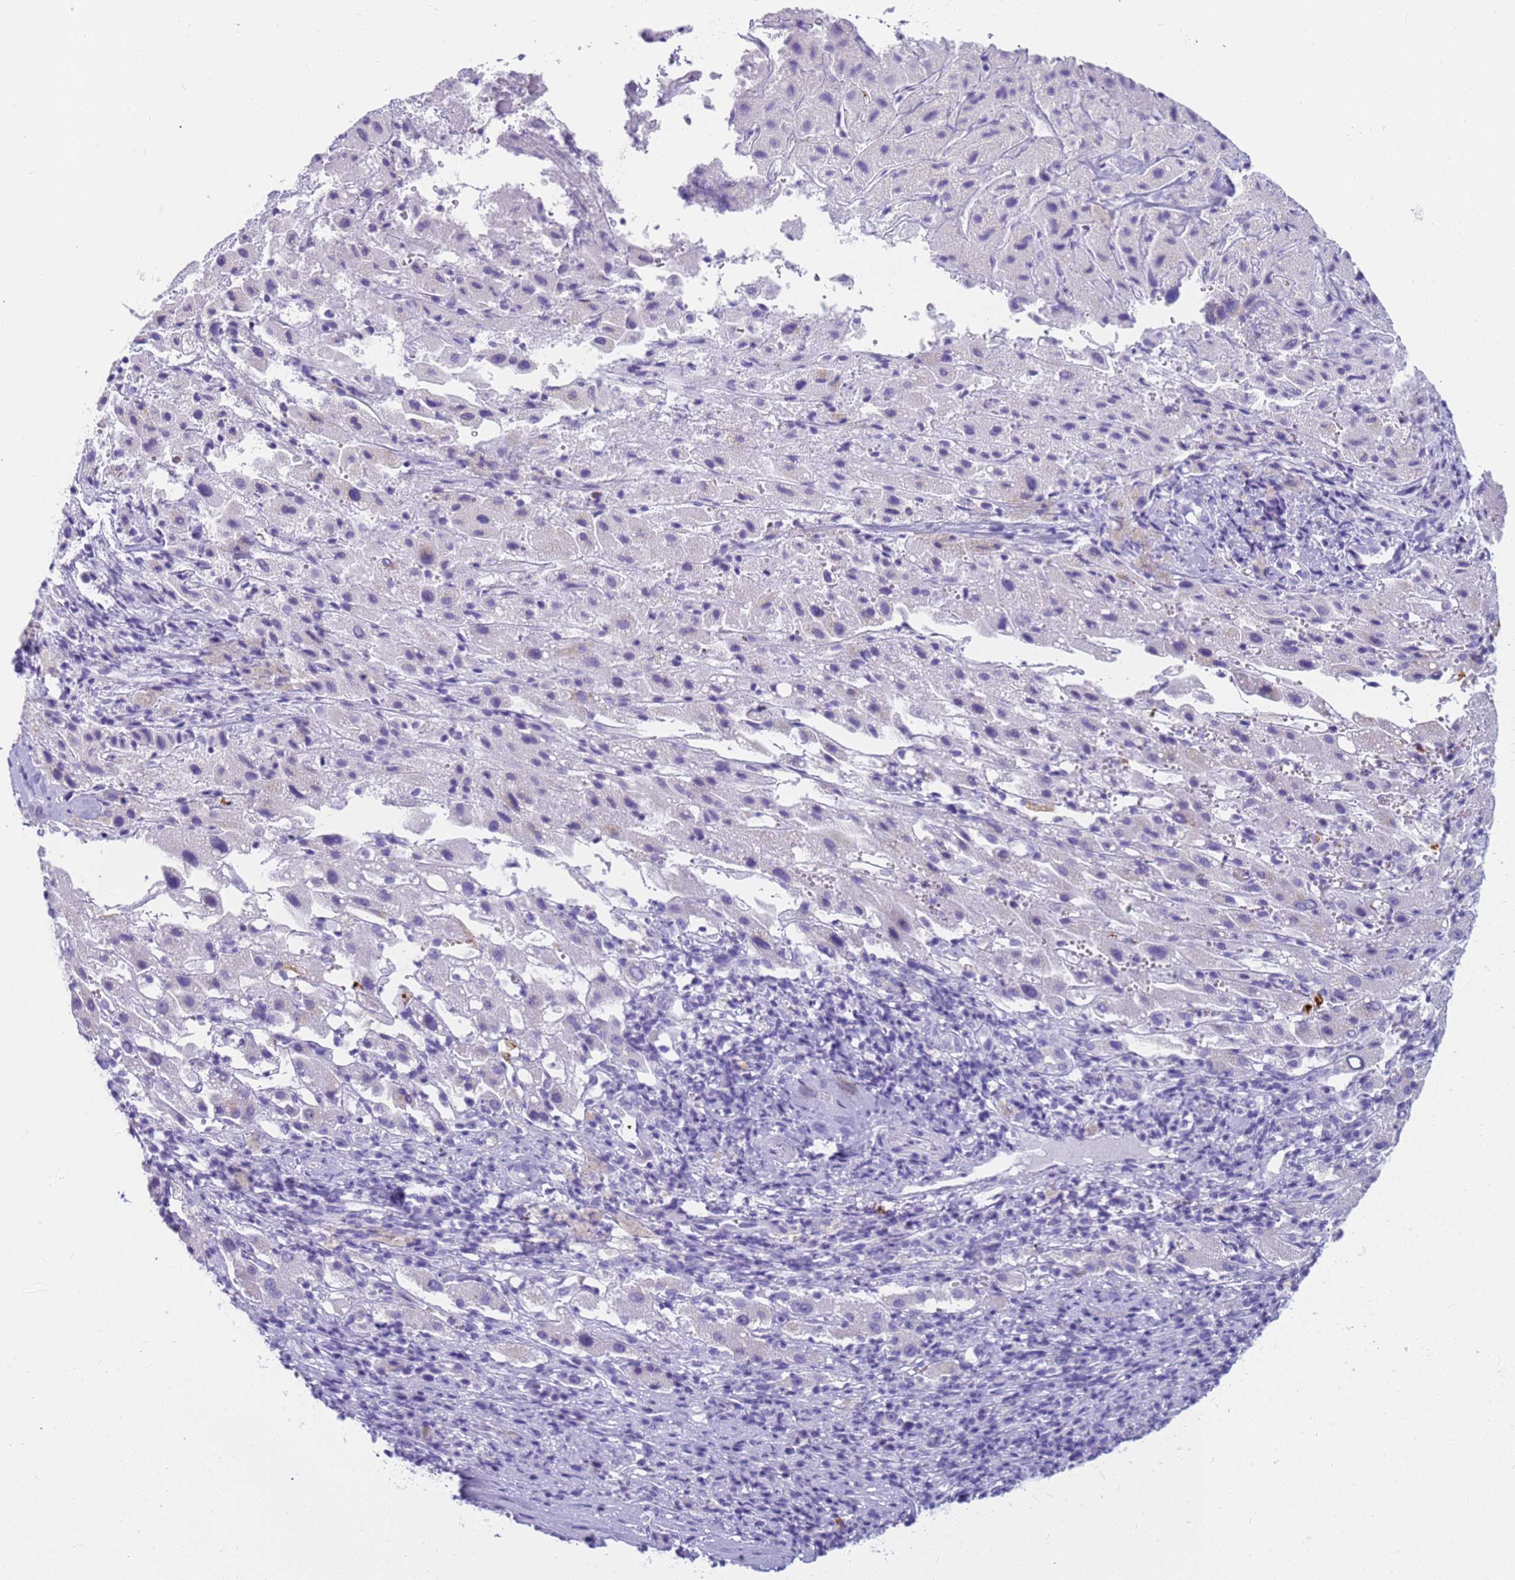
{"staining": {"intensity": "negative", "quantity": "none", "location": "none"}, "tissue": "liver cancer", "cell_type": "Tumor cells", "image_type": "cancer", "snomed": [{"axis": "morphology", "description": "Carcinoma, Hepatocellular, NOS"}, {"axis": "topography", "description": "Liver"}], "caption": "A histopathology image of liver cancer (hepatocellular carcinoma) stained for a protein reveals no brown staining in tumor cells.", "gene": "RNASE2", "patient": {"sex": "female", "age": 58}}